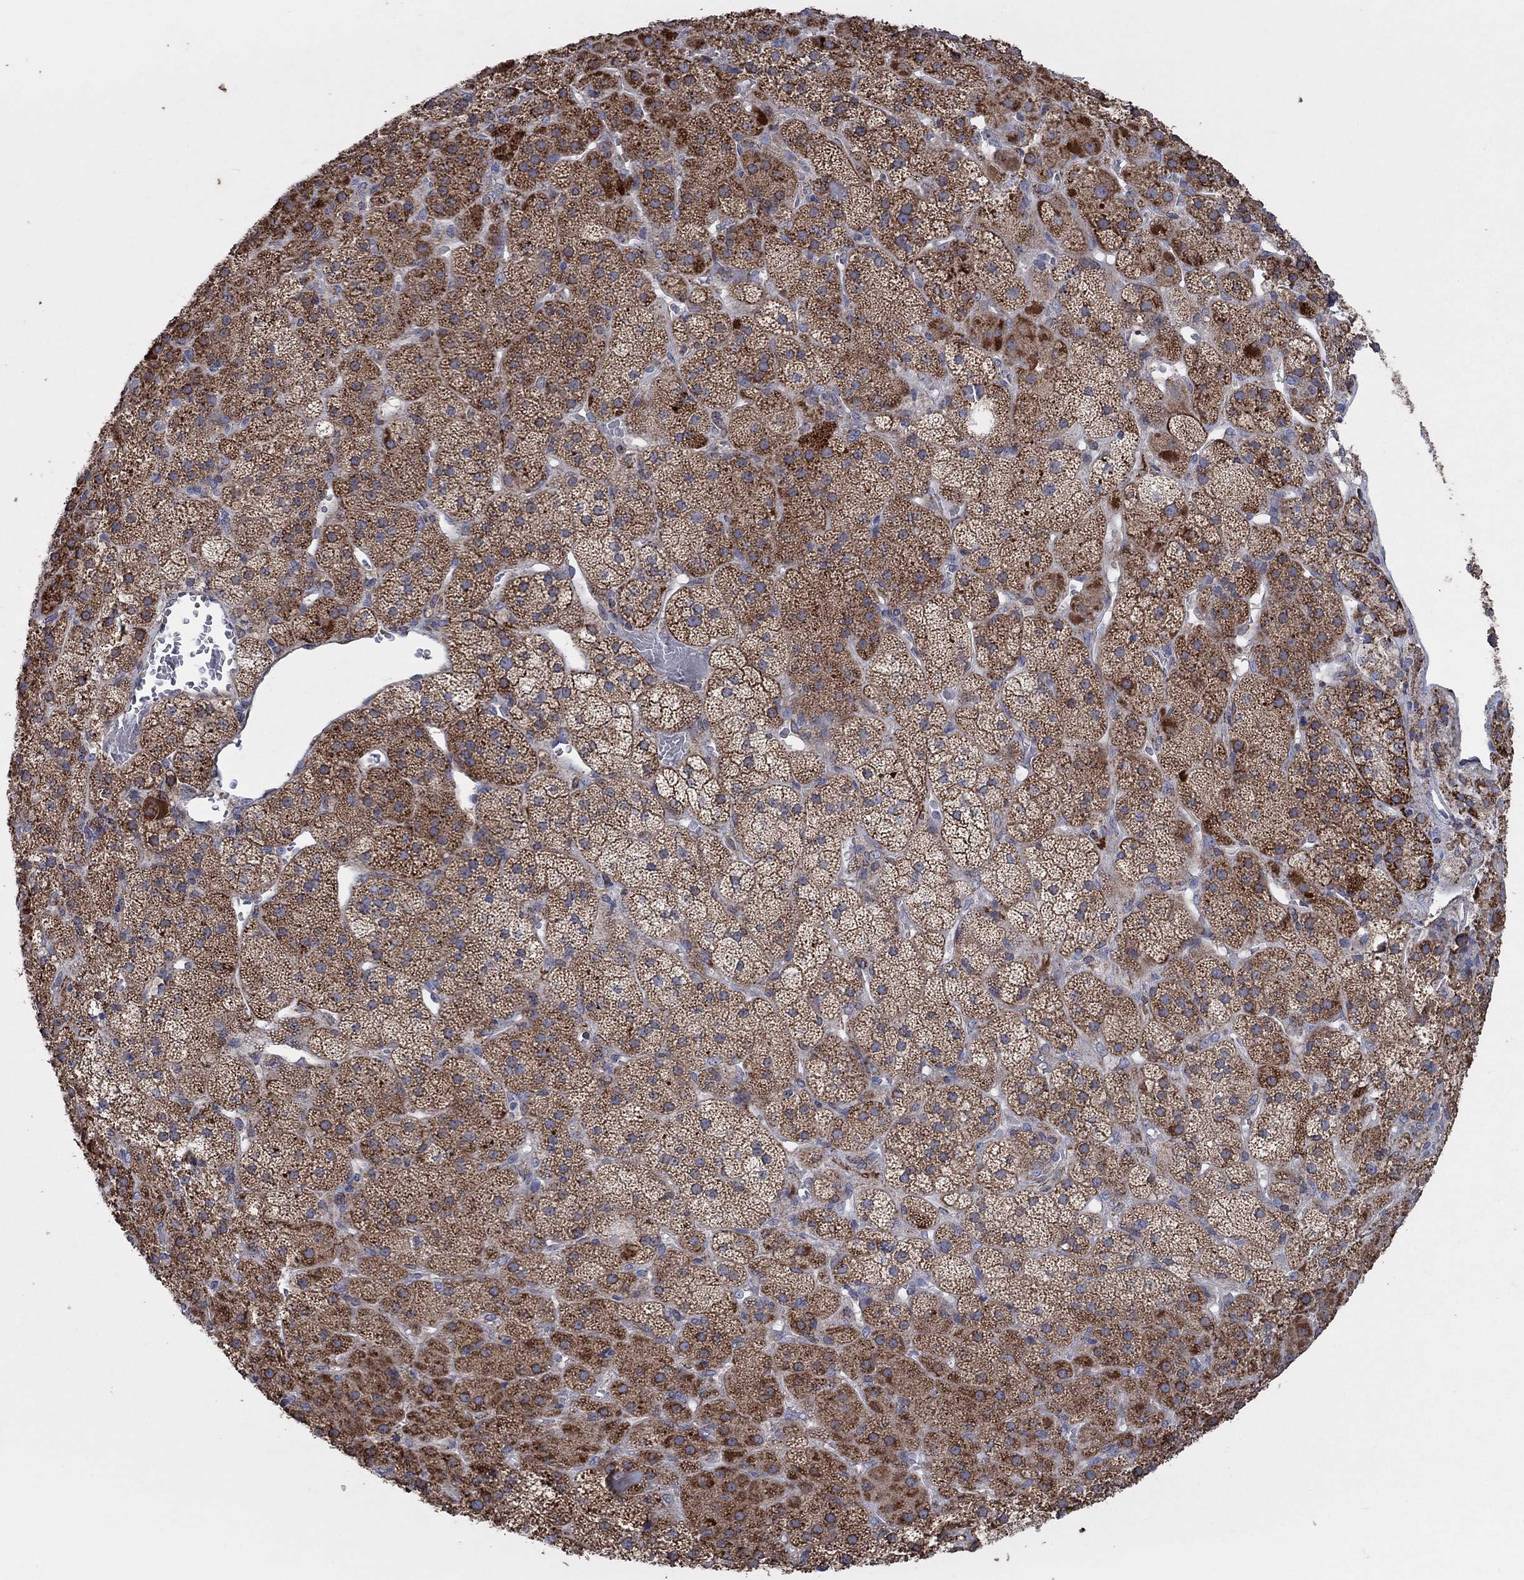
{"staining": {"intensity": "strong", "quantity": ">75%", "location": "cytoplasmic/membranous"}, "tissue": "adrenal gland", "cell_type": "Glandular cells", "image_type": "normal", "snomed": [{"axis": "morphology", "description": "Normal tissue, NOS"}, {"axis": "topography", "description": "Adrenal gland"}], "caption": "Strong cytoplasmic/membranous protein positivity is appreciated in about >75% of glandular cells in adrenal gland.", "gene": "NCEH1", "patient": {"sex": "male", "age": 57}}